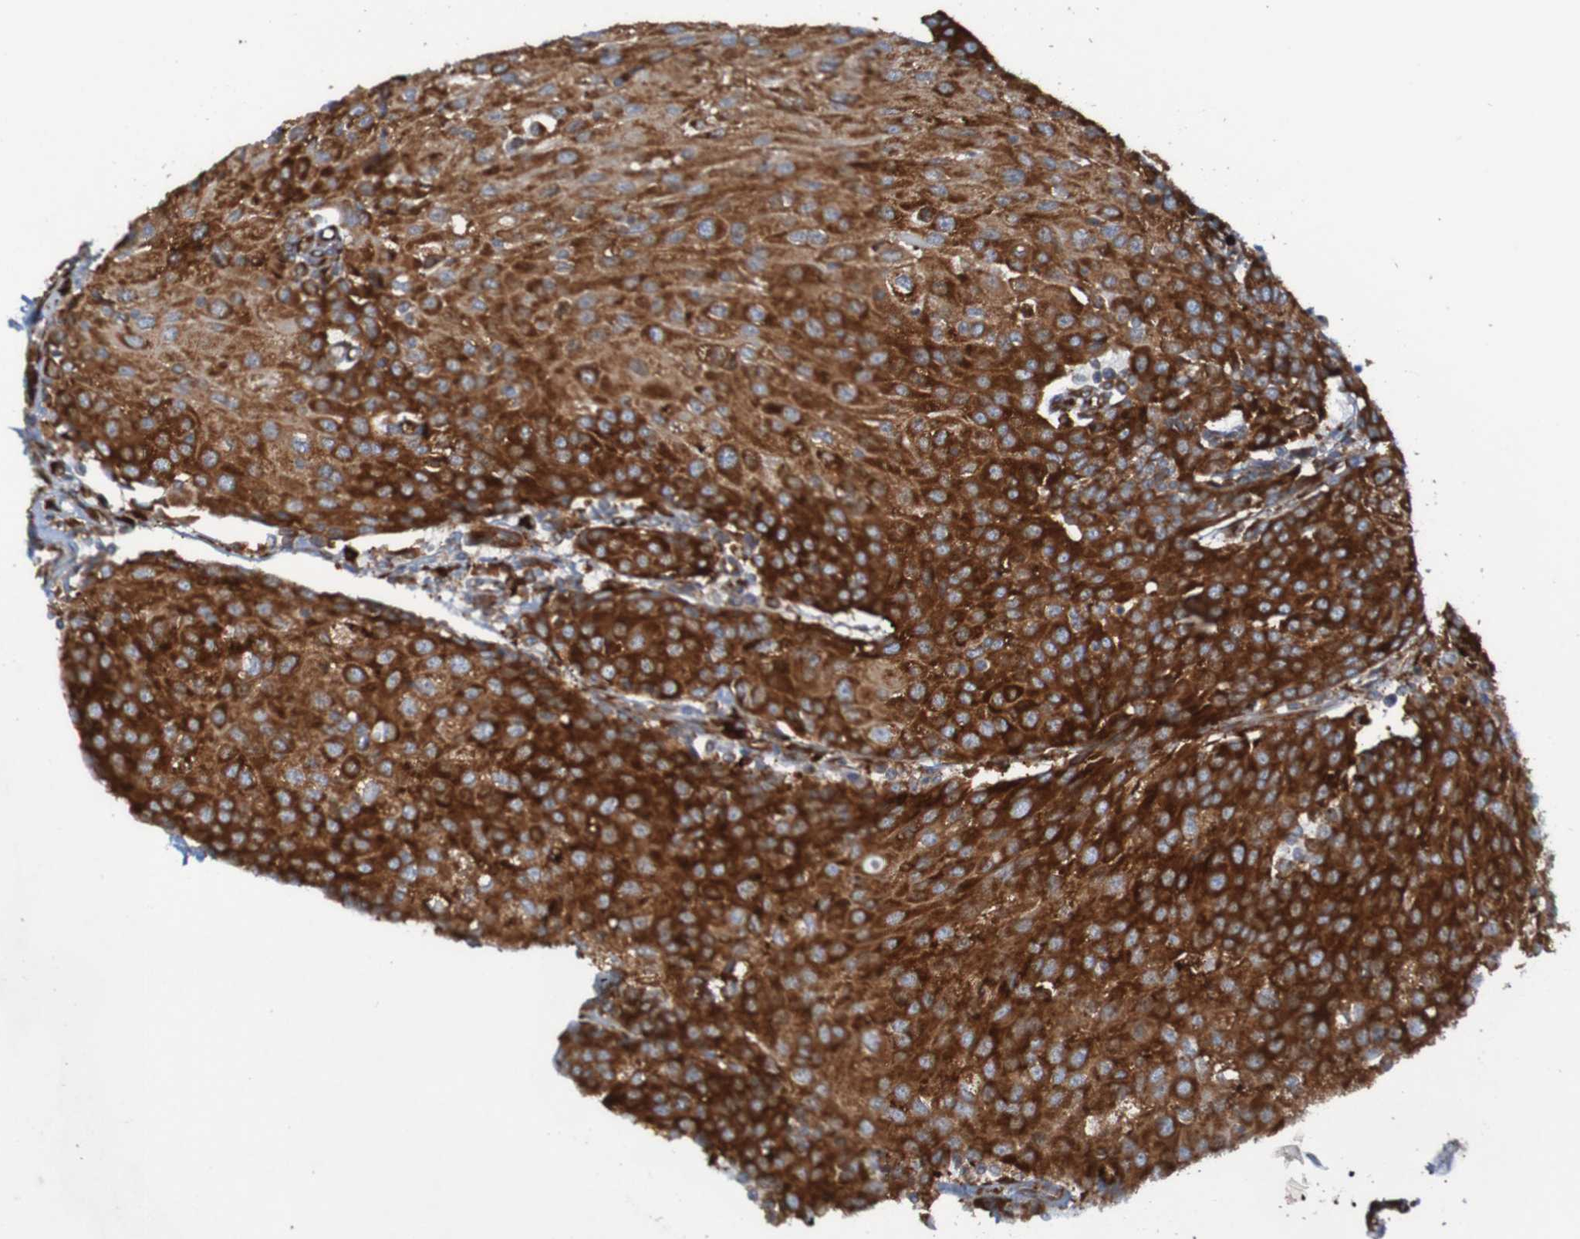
{"staining": {"intensity": "strong", "quantity": ">75%", "location": "cytoplasmic/membranous"}, "tissue": "urothelial cancer", "cell_type": "Tumor cells", "image_type": "cancer", "snomed": [{"axis": "morphology", "description": "Urothelial carcinoma, High grade"}, {"axis": "topography", "description": "Urinary bladder"}], "caption": "Human high-grade urothelial carcinoma stained with a brown dye reveals strong cytoplasmic/membranous positive expression in approximately >75% of tumor cells.", "gene": "RPL10", "patient": {"sex": "female", "age": 85}}